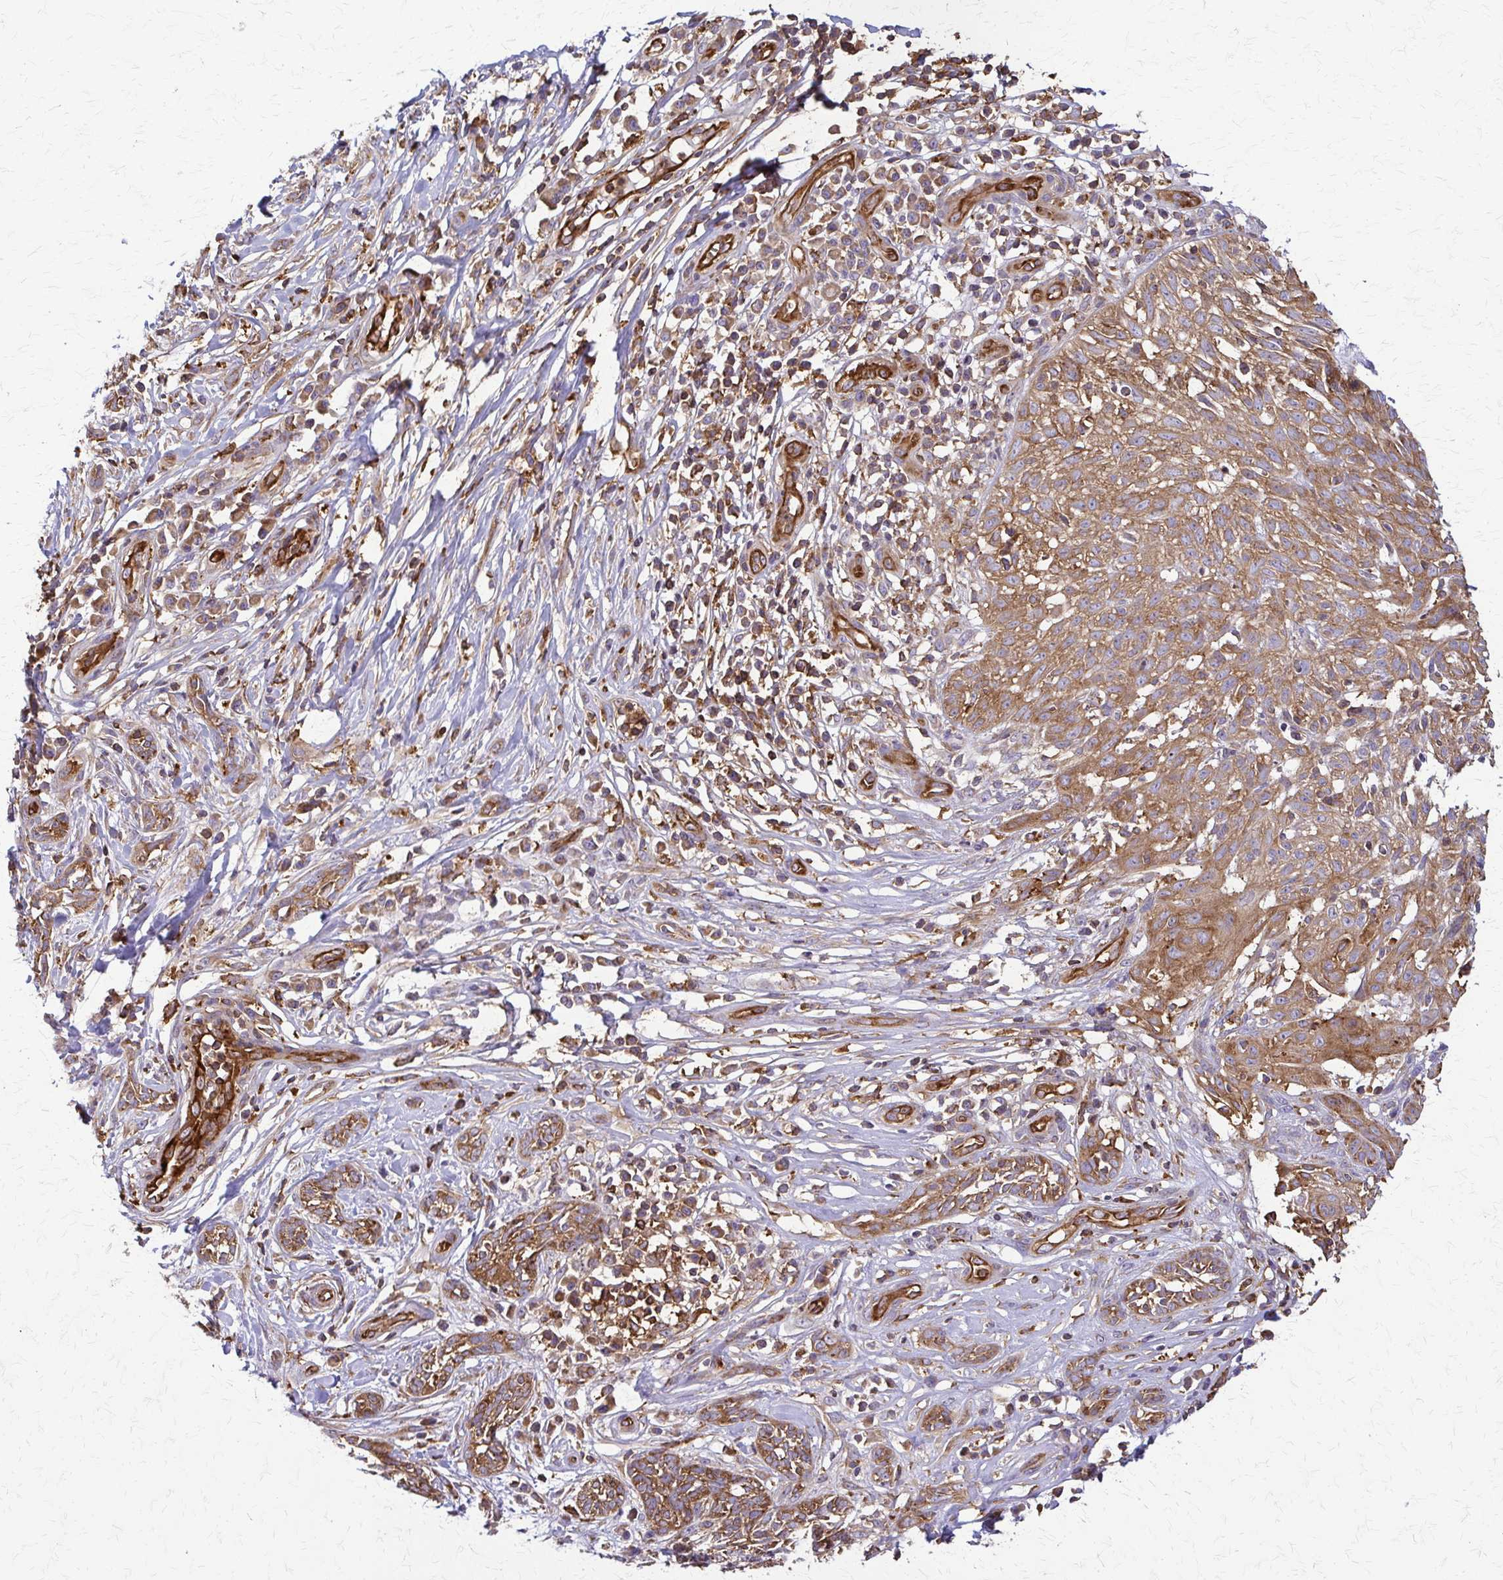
{"staining": {"intensity": "moderate", "quantity": ">75%", "location": "cytoplasmic/membranous"}, "tissue": "skin cancer", "cell_type": "Tumor cells", "image_type": "cancer", "snomed": [{"axis": "morphology", "description": "Basal cell carcinoma"}, {"axis": "topography", "description": "Skin"}, {"axis": "topography", "description": "Skin, foot"}], "caption": "Basal cell carcinoma (skin) tissue exhibits moderate cytoplasmic/membranous staining in approximately >75% of tumor cells, visualized by immunohistochemistry.", "gene": "WASF2", "patient": {"sex": "female", "age": 86}}